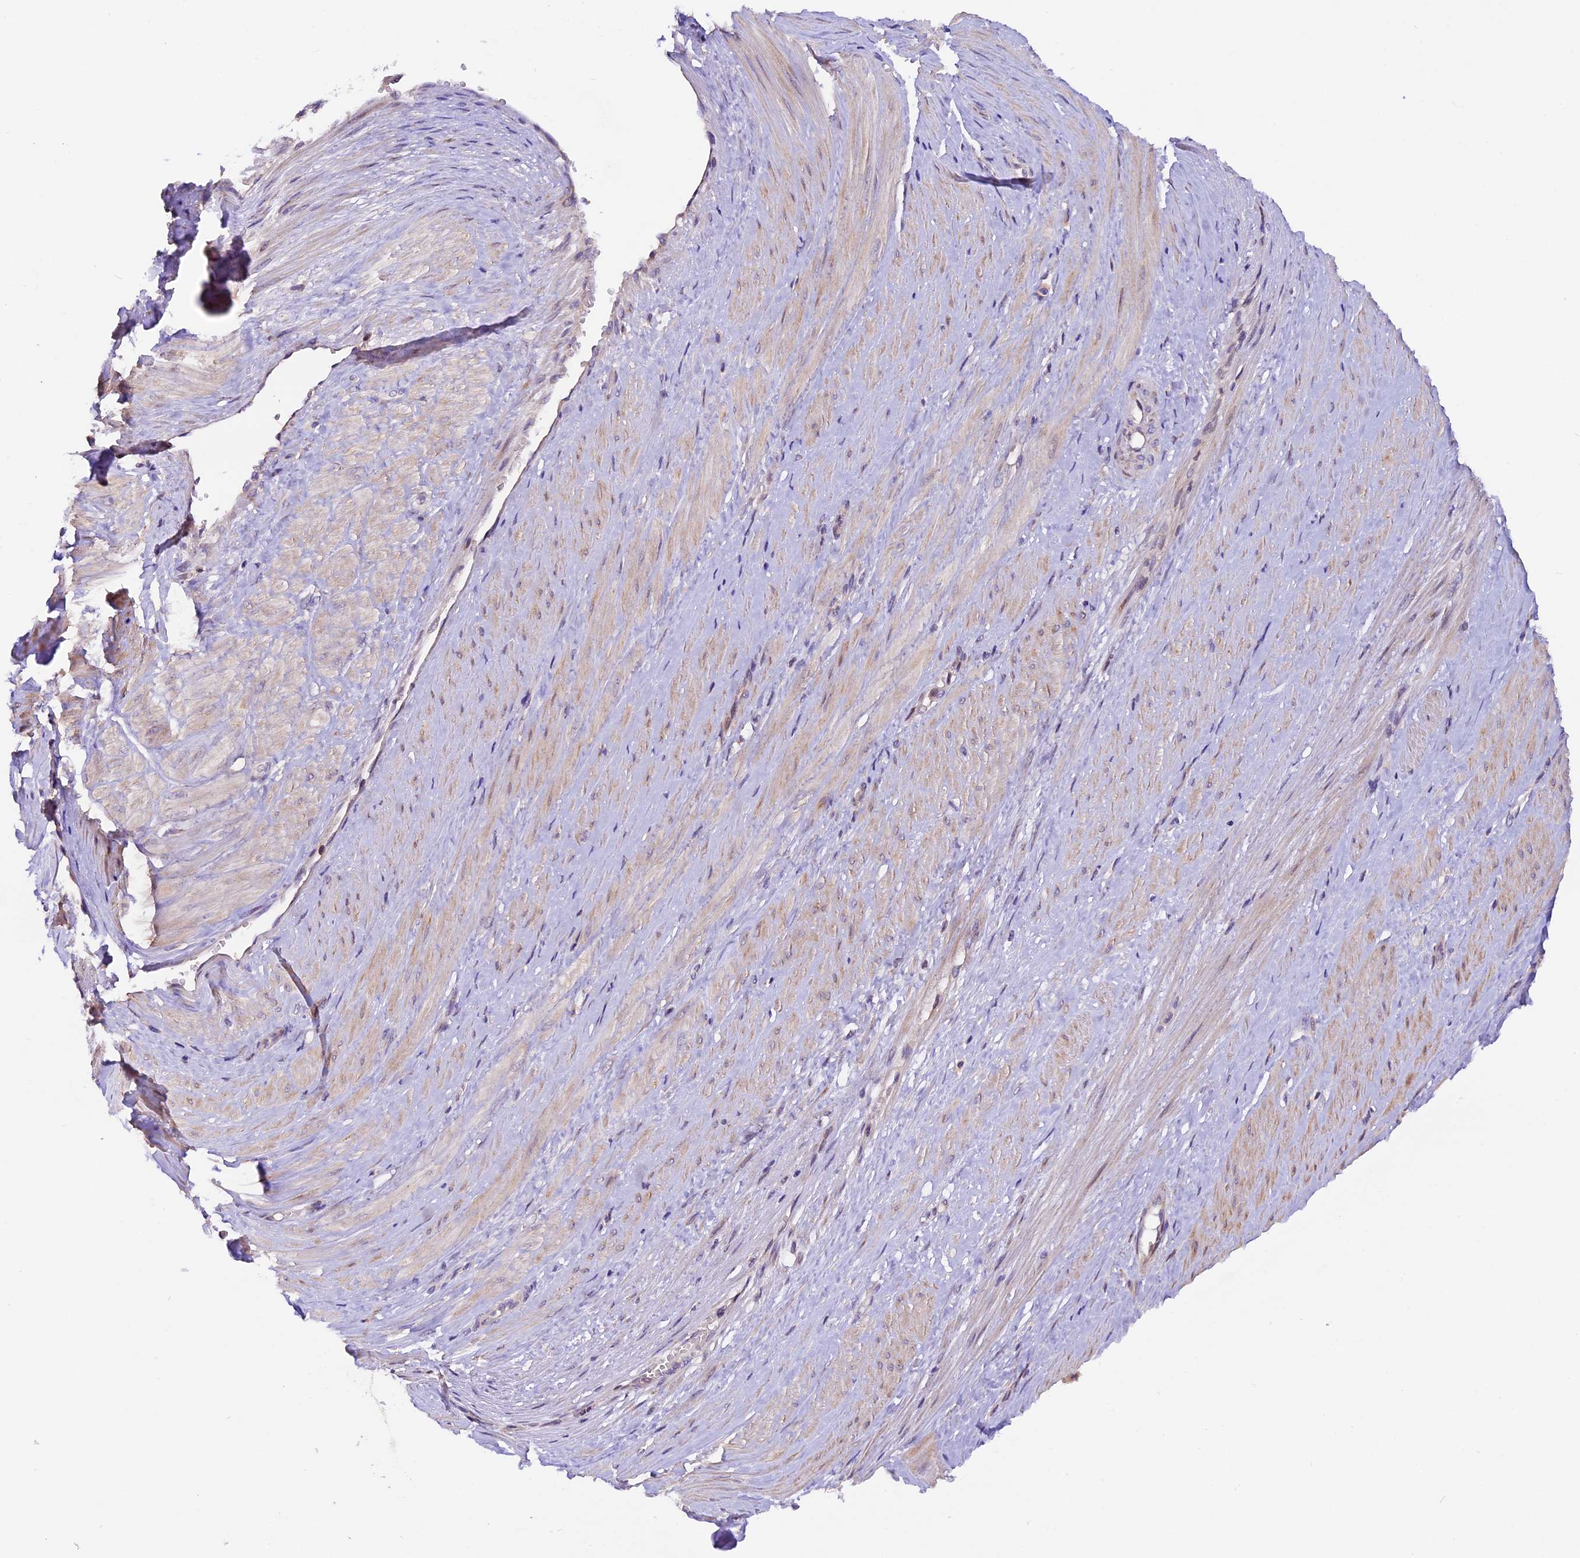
{"staining": {"intensity": "negative", "quantity": "none", "location": "none"}, "tissue": "endometrium", "cell_type": "Cells in endometrial stroma", "image_type": "normal", "snomed": [{"axis": "morphology", "description": "Normal tissue, NOS"}, {"axis": "topography", "description": "Endometrium"}], "caption": "IHC of unremarkable endometrium reveals no positivity in cells in endometrial stroma. (Stains: DAB (3,3'-diaminobenzidine) immunohistochemistry with hematoxylin counter stain, Microscopy: brightfield microscopy at high magnification).", "gene": "DDX28", "patient": {"sex": "female", "age": 33}}